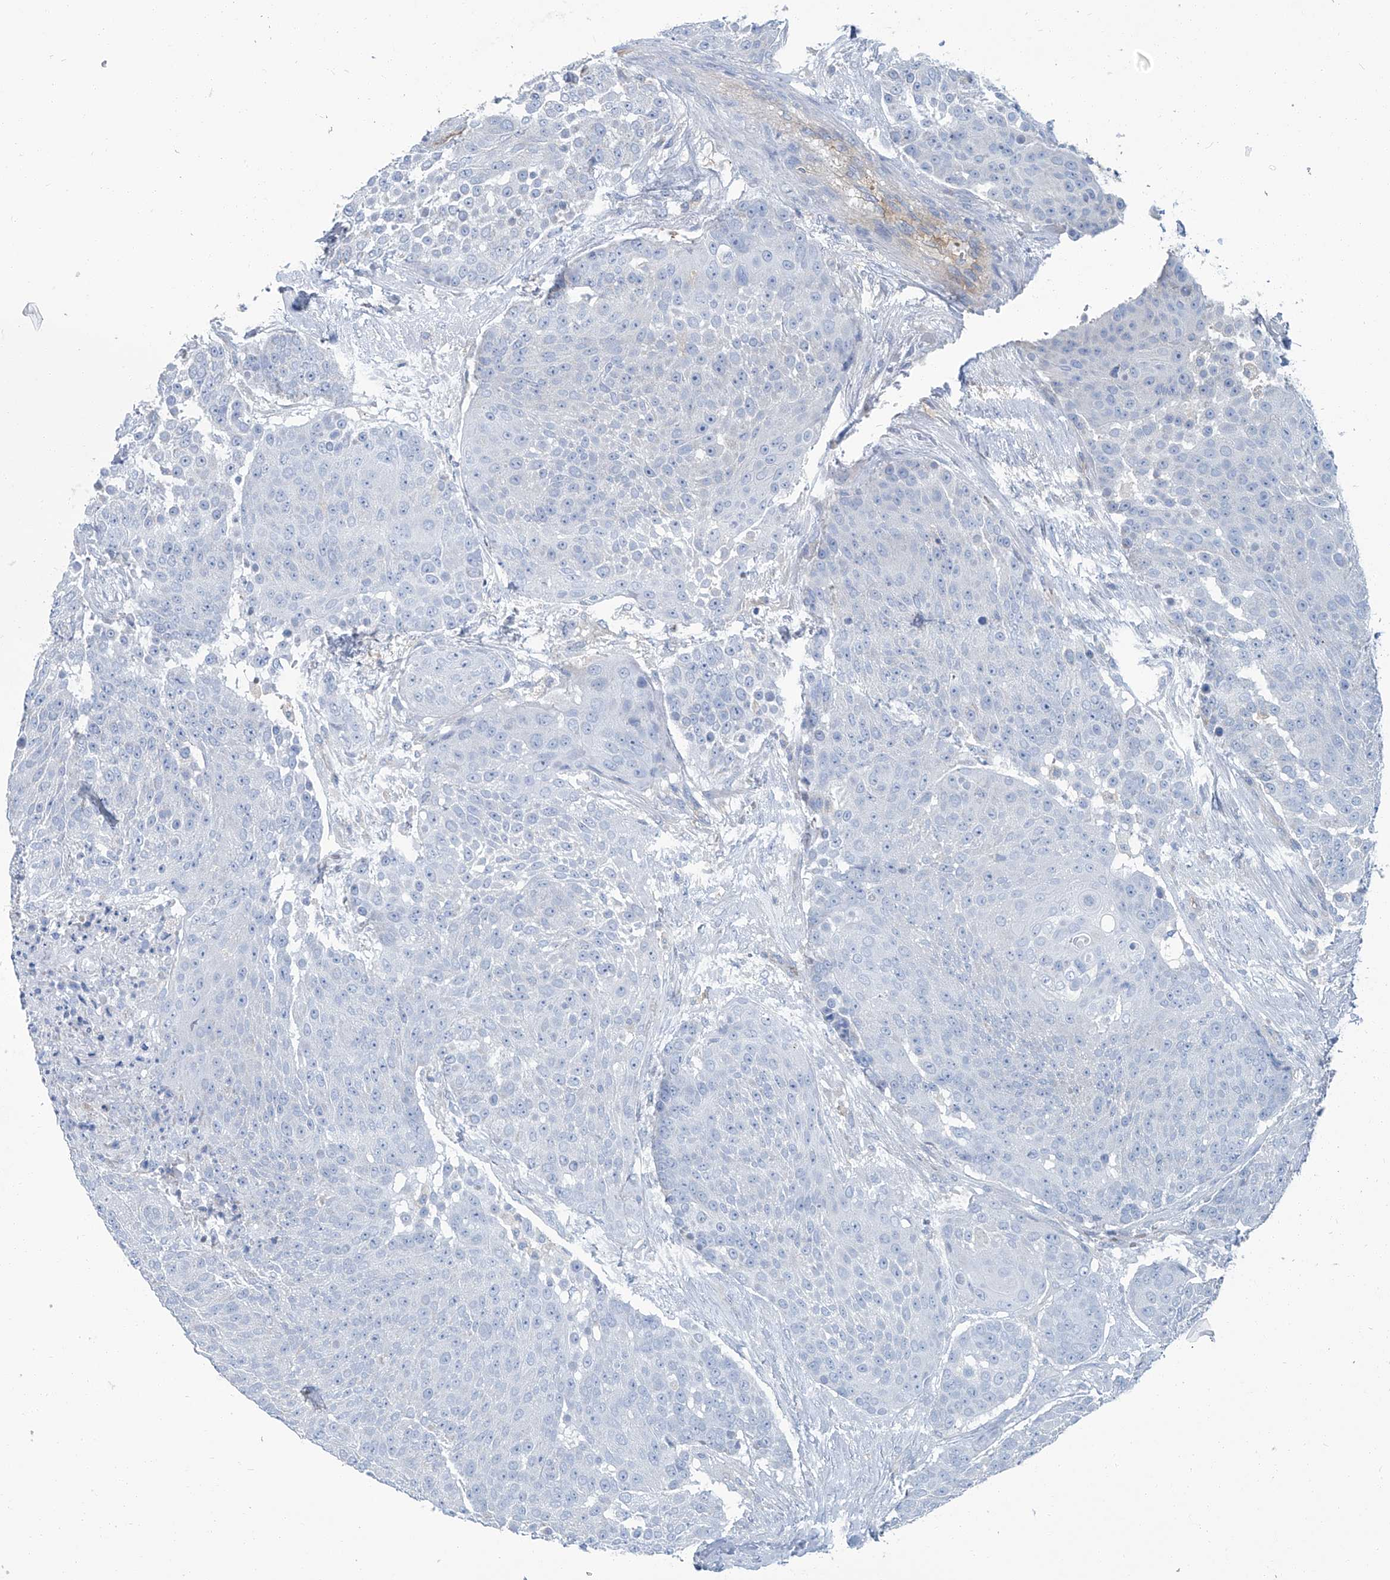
{"staining": {"intensity": "negative", "quantity": "none", "location": "none"}, "tissue": "urothelial cancer", "cell_type": "Tumor cells", "image_type": "cancer", "snomed": [{"axis": "morphology", "description": "Urothelial carcinoma, High grade"}, {"axis": "topography", "description": "Urinary bladder"}], "caption": "DAB immunohistochemical staining of urothelial carcinoma (high-grade) reveals no significant positivity in tumor cells.", "gene": "PFKL", "patient": {"sex": "female", "age": 63}}